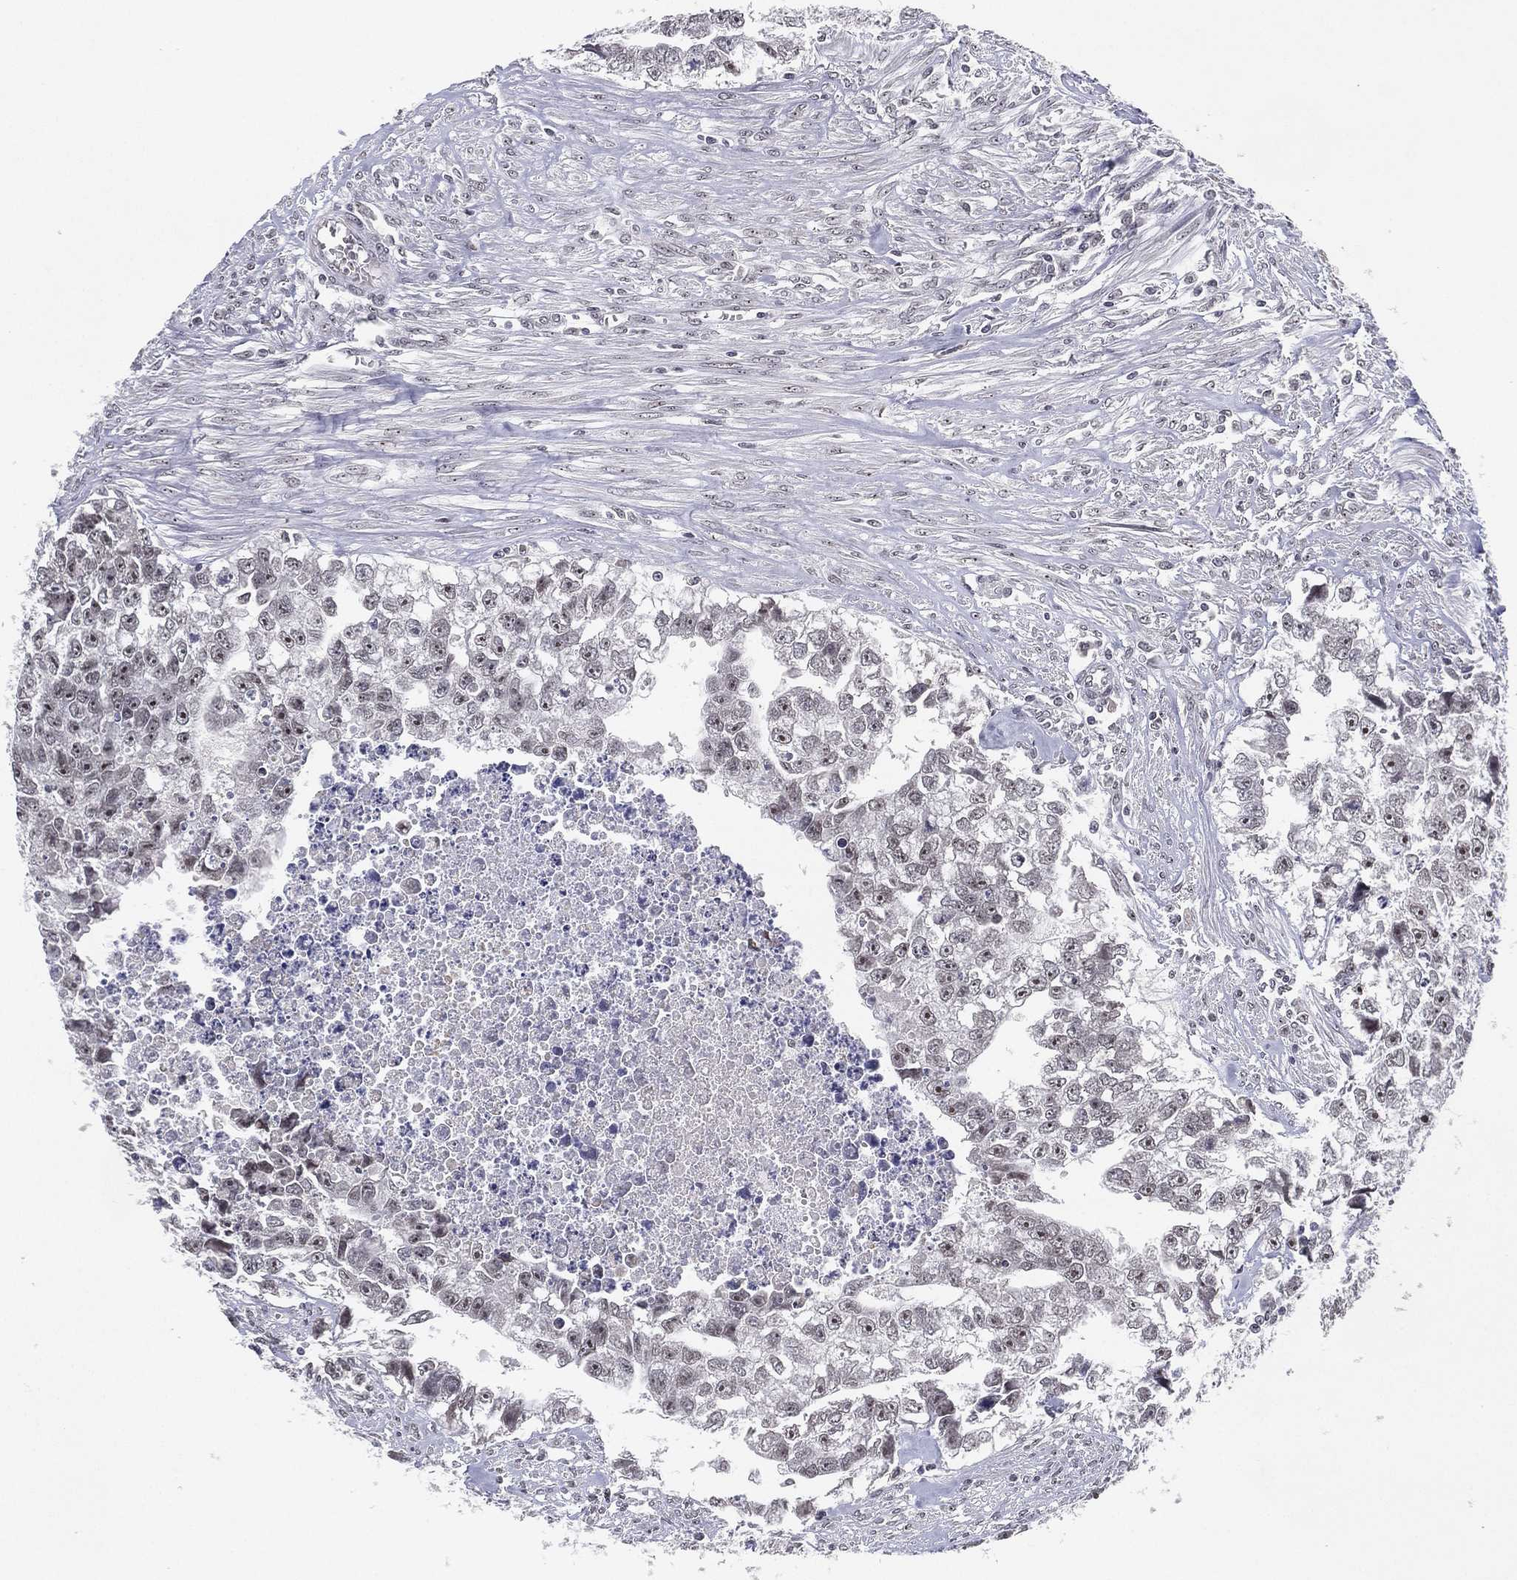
{"staining": {"intensity": "negative", "quantity": "none", "location": "none"}, "tissue": "testis cancer", "cell_type": "Tumor cells", "image_type": "cancer", "snomed": [{"axis": "morphology", "description": "Carcinoma, Embryonal, NOS"}, {"axis": "morphology", "description": "Teratoma, malignant, NOS"}, {"axis": "topography", "description": "Testis"}], "caption": "Immunohistochemistry histopathology image of malignant teratoma (testis) stained for a protein (brown), which demonstrates no positivity in tumor cells.", "gene": "MS4A8", "patient": {"sex": "male", "age": 44}}